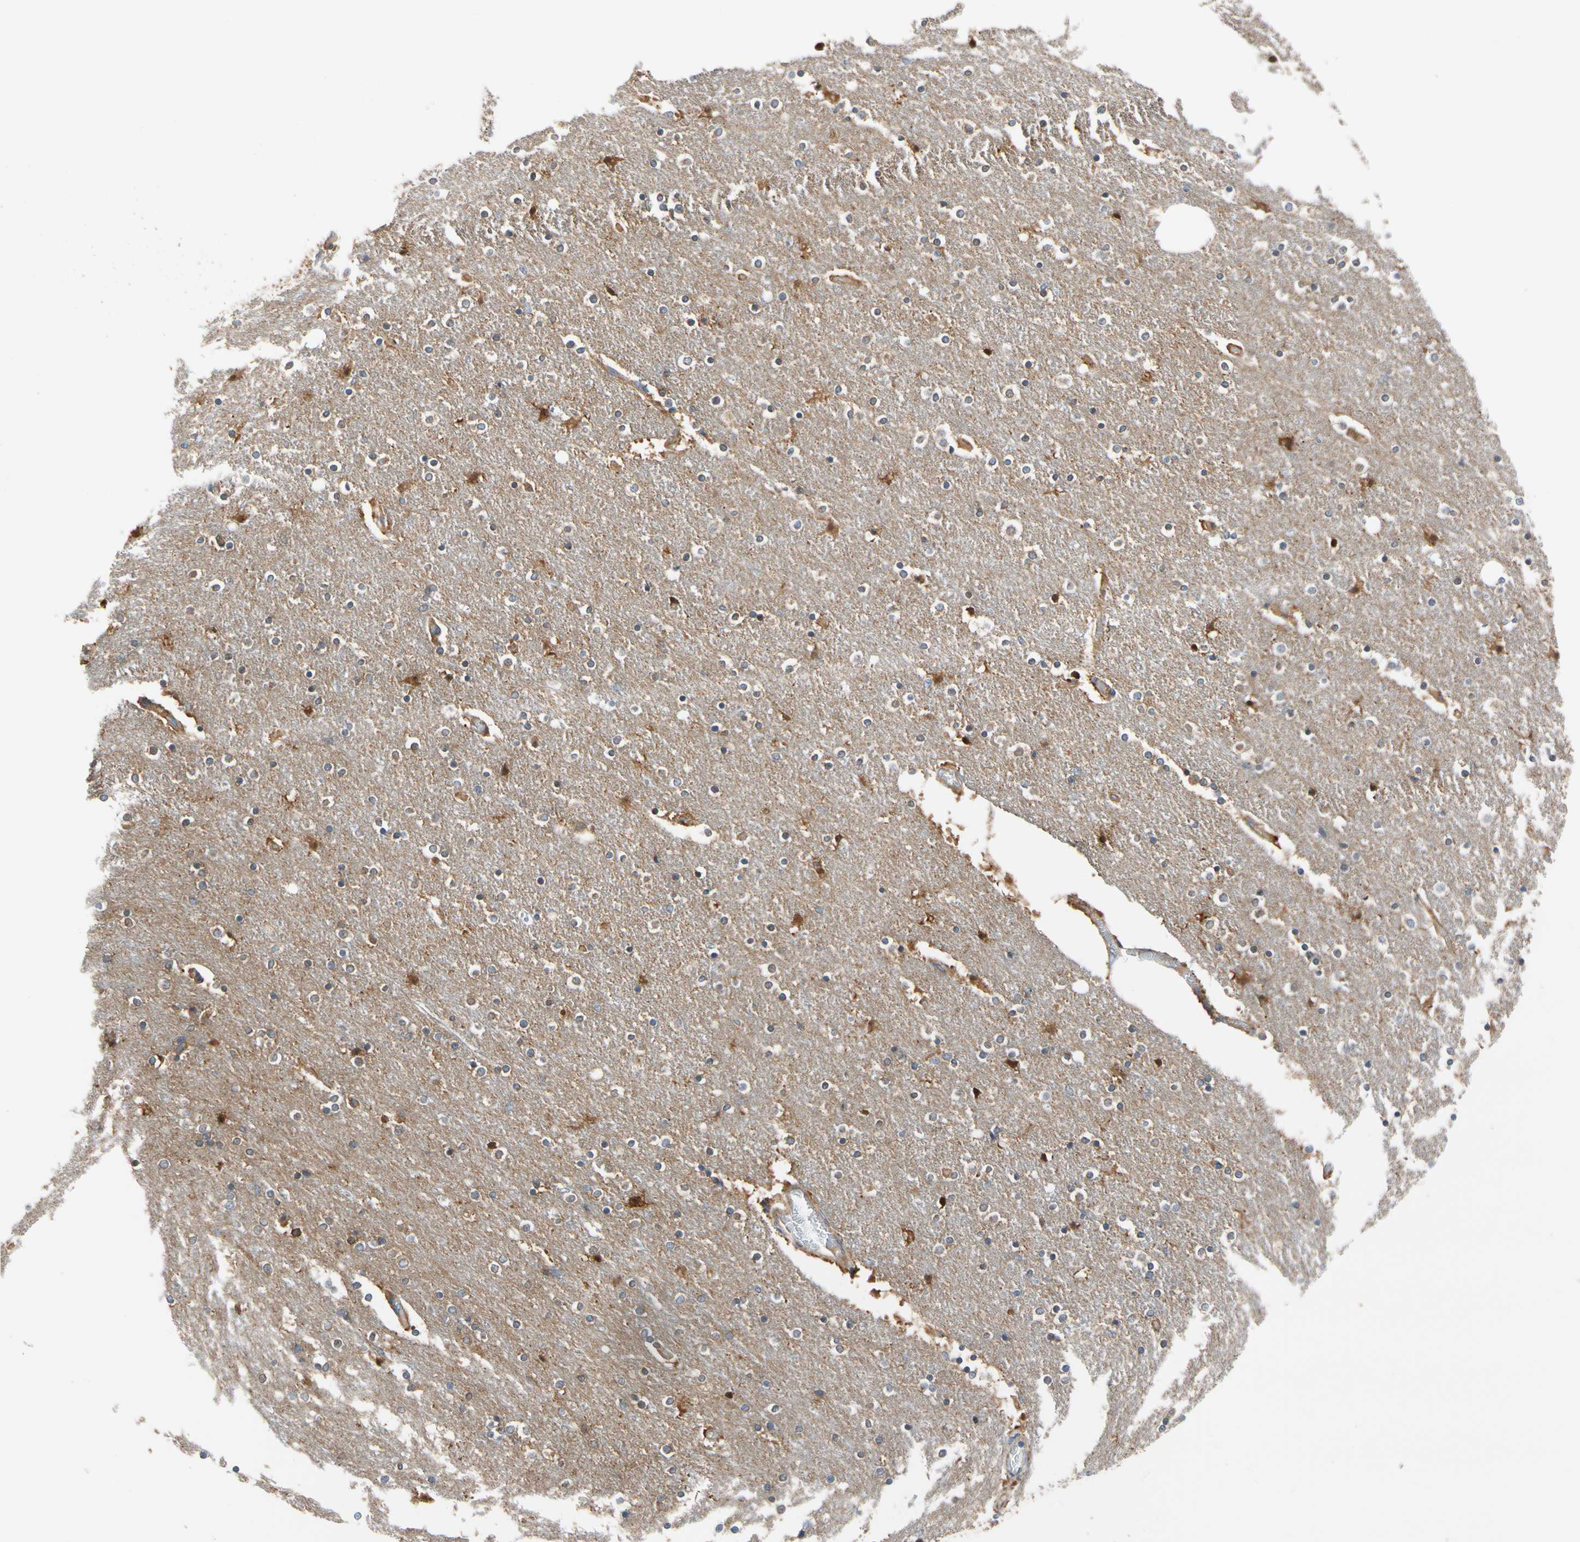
{"staining": {"intensity": "moderate", "quantity": ">75%", "location": "cytoplasmic/membranous"}, "tissue": "caudate", "cell_type": "Glial cells", "image_type": "normal", "snomed": [{"axis": "morphology", "description": "Normal tissue, NOS"}, {"axis": "topography", "description": "Lateral ventricle wall"}], "caption": "A histopathology image of human caudate stained for a protein demonstrates moderate cytoplasmic/membranous brown staining in glial cells. (DAB (3,3'-diaminobenzidine) IHC with brightfield microscopy, high magnification).", "gene": "GPHN", "patient": {"sex": "female", "age": 54}}